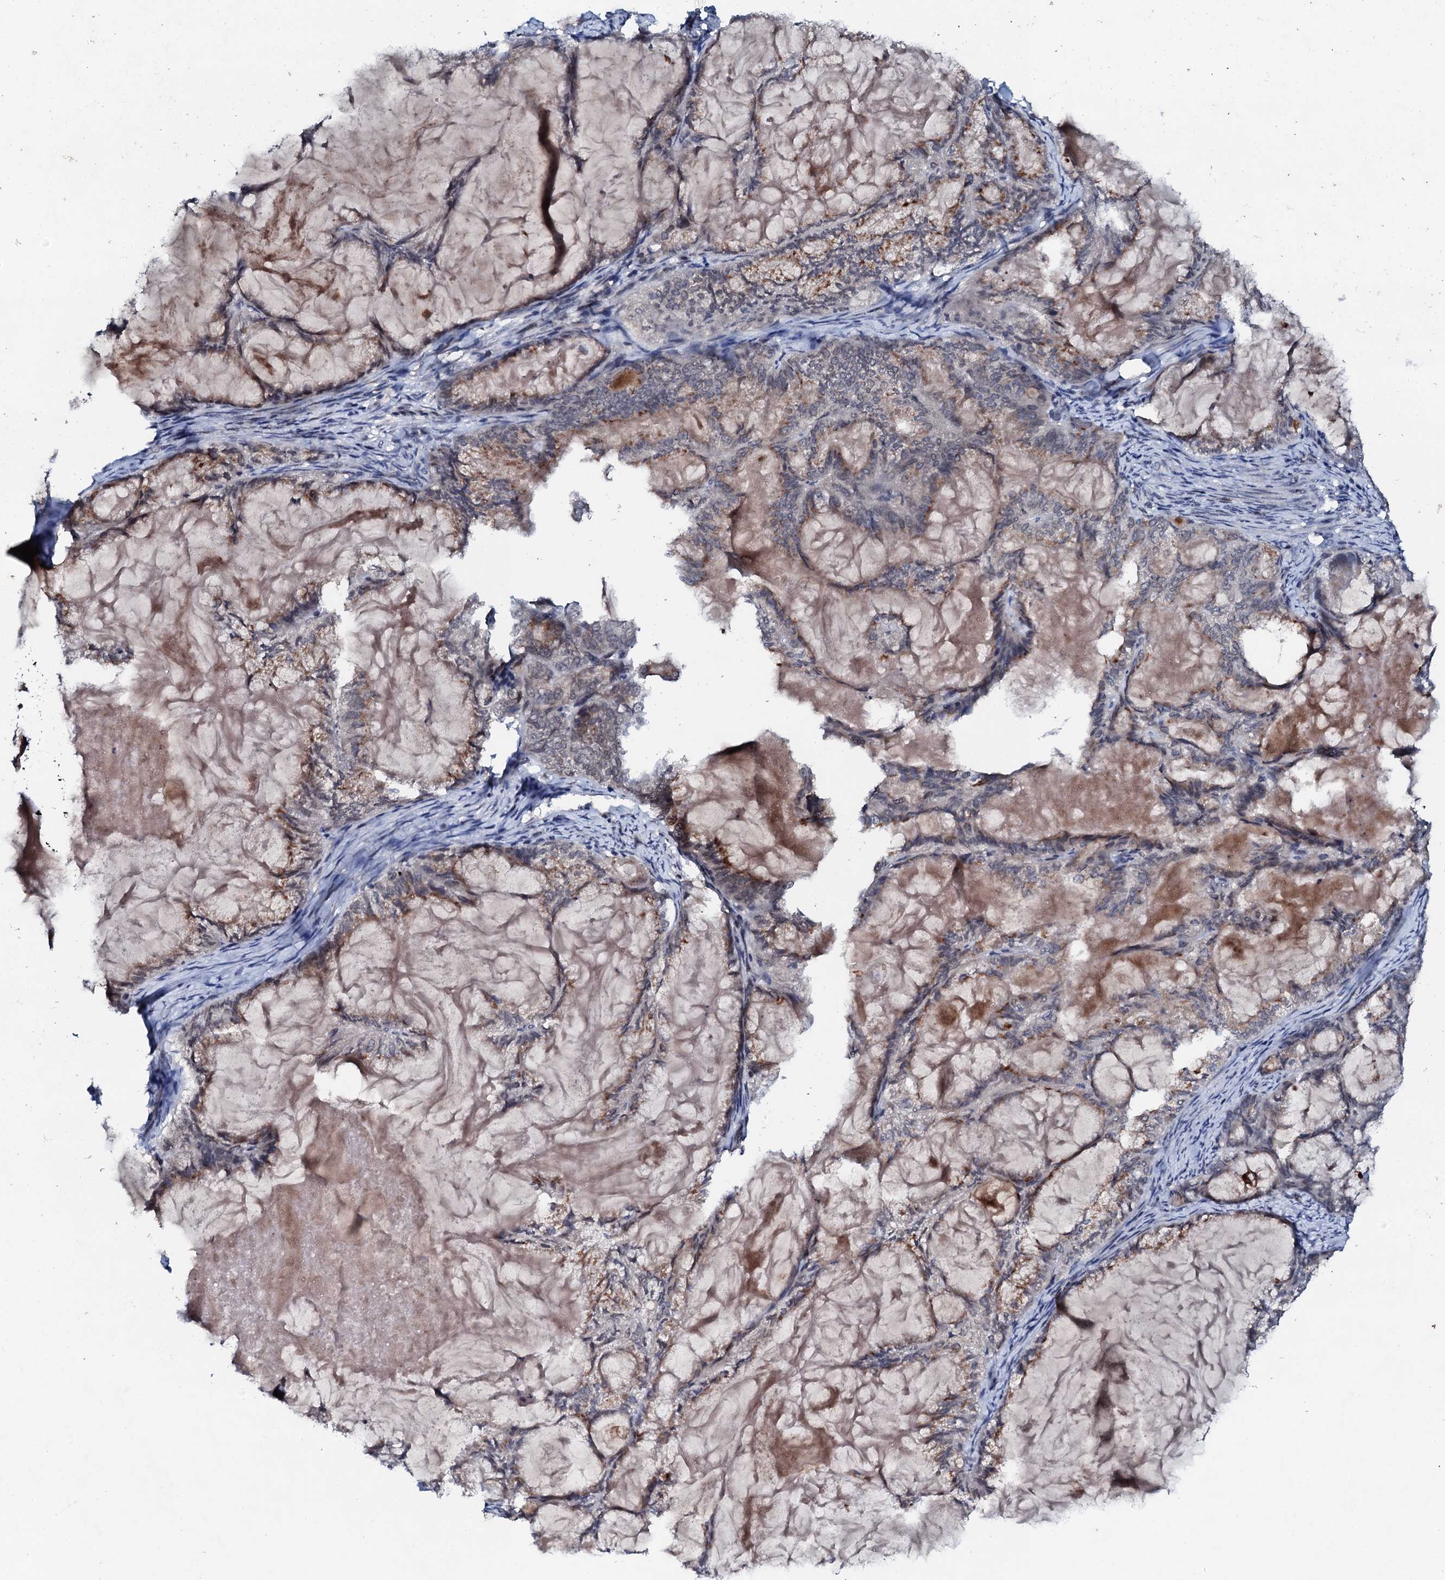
{"staining": {"intensity": "moderate", "quantity": "25%-75%", "location": "cytoplasmic/membranous"}, "tissue": "endometrial cancer", "cell_type": "Tumor cells", "image_type": "cancer", "snomed": [{"axis": "morphology", "description": "Adenocarcinoma, NOS"}, {"axis": "topography", "description": "Endometrium"}], "caption": "Human endometrial cancer (adenocarcinoma) stained with a protein marker displays moderate staining in tumor cells.", "gene": "SNTA1", "patient": {"sex": "female", "age": 86}}